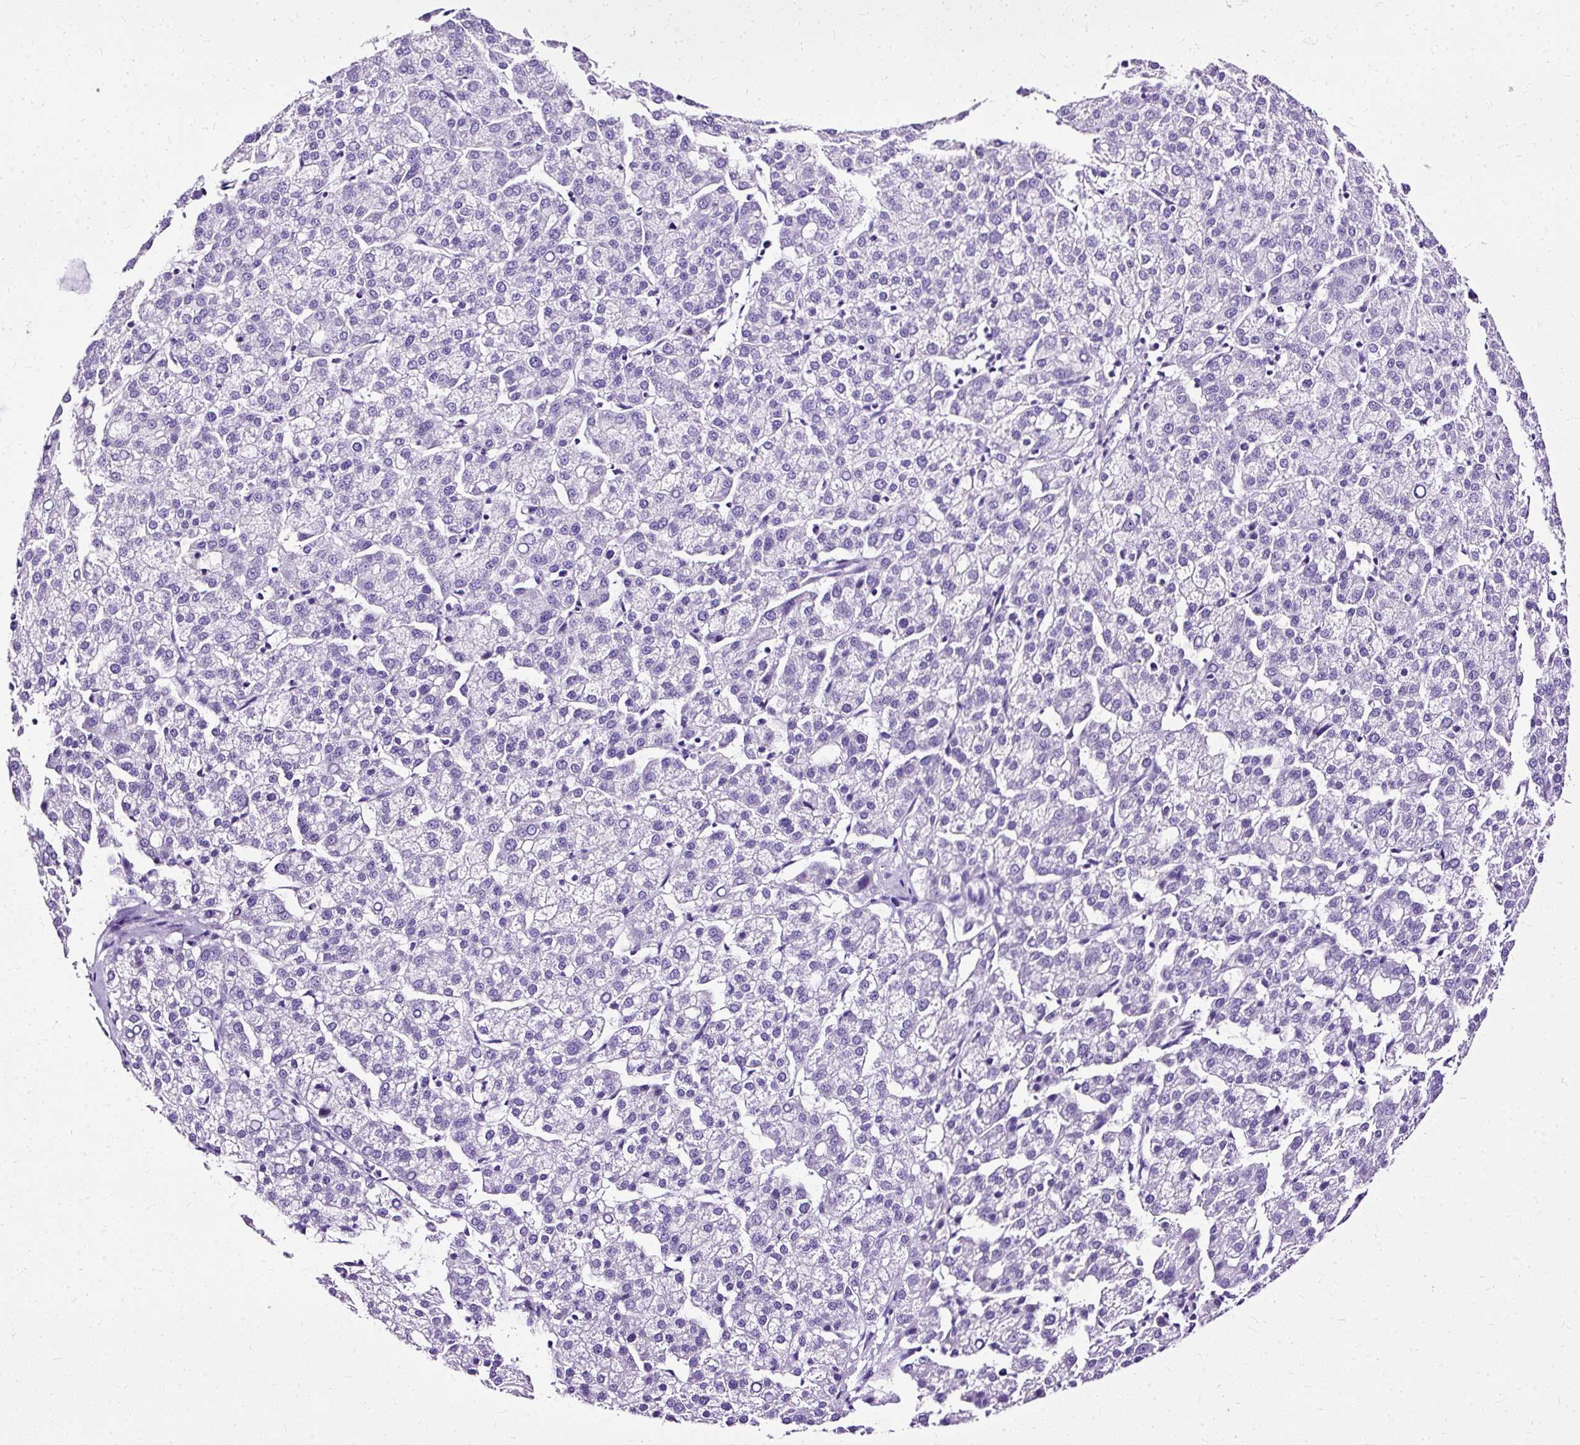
{"staining": {"intensity": "negative", "quantity": "none", "location": "none"}, "tissue": "liver cancer", "cell_type": "Tumor cells", "image_type": "cancer", "snomed": [{"axis": "morphology", "description": "Carcinoma, Hepatocellular, NOS"}, {"axis": "topography", "description": "Liver"}], "caption": "Immunohistochemical staining of liver cancer exhibits no significant positivity in tumor cells.", "gene": "SLC8A2", "patient": {"sex": "female", "age": 58}}